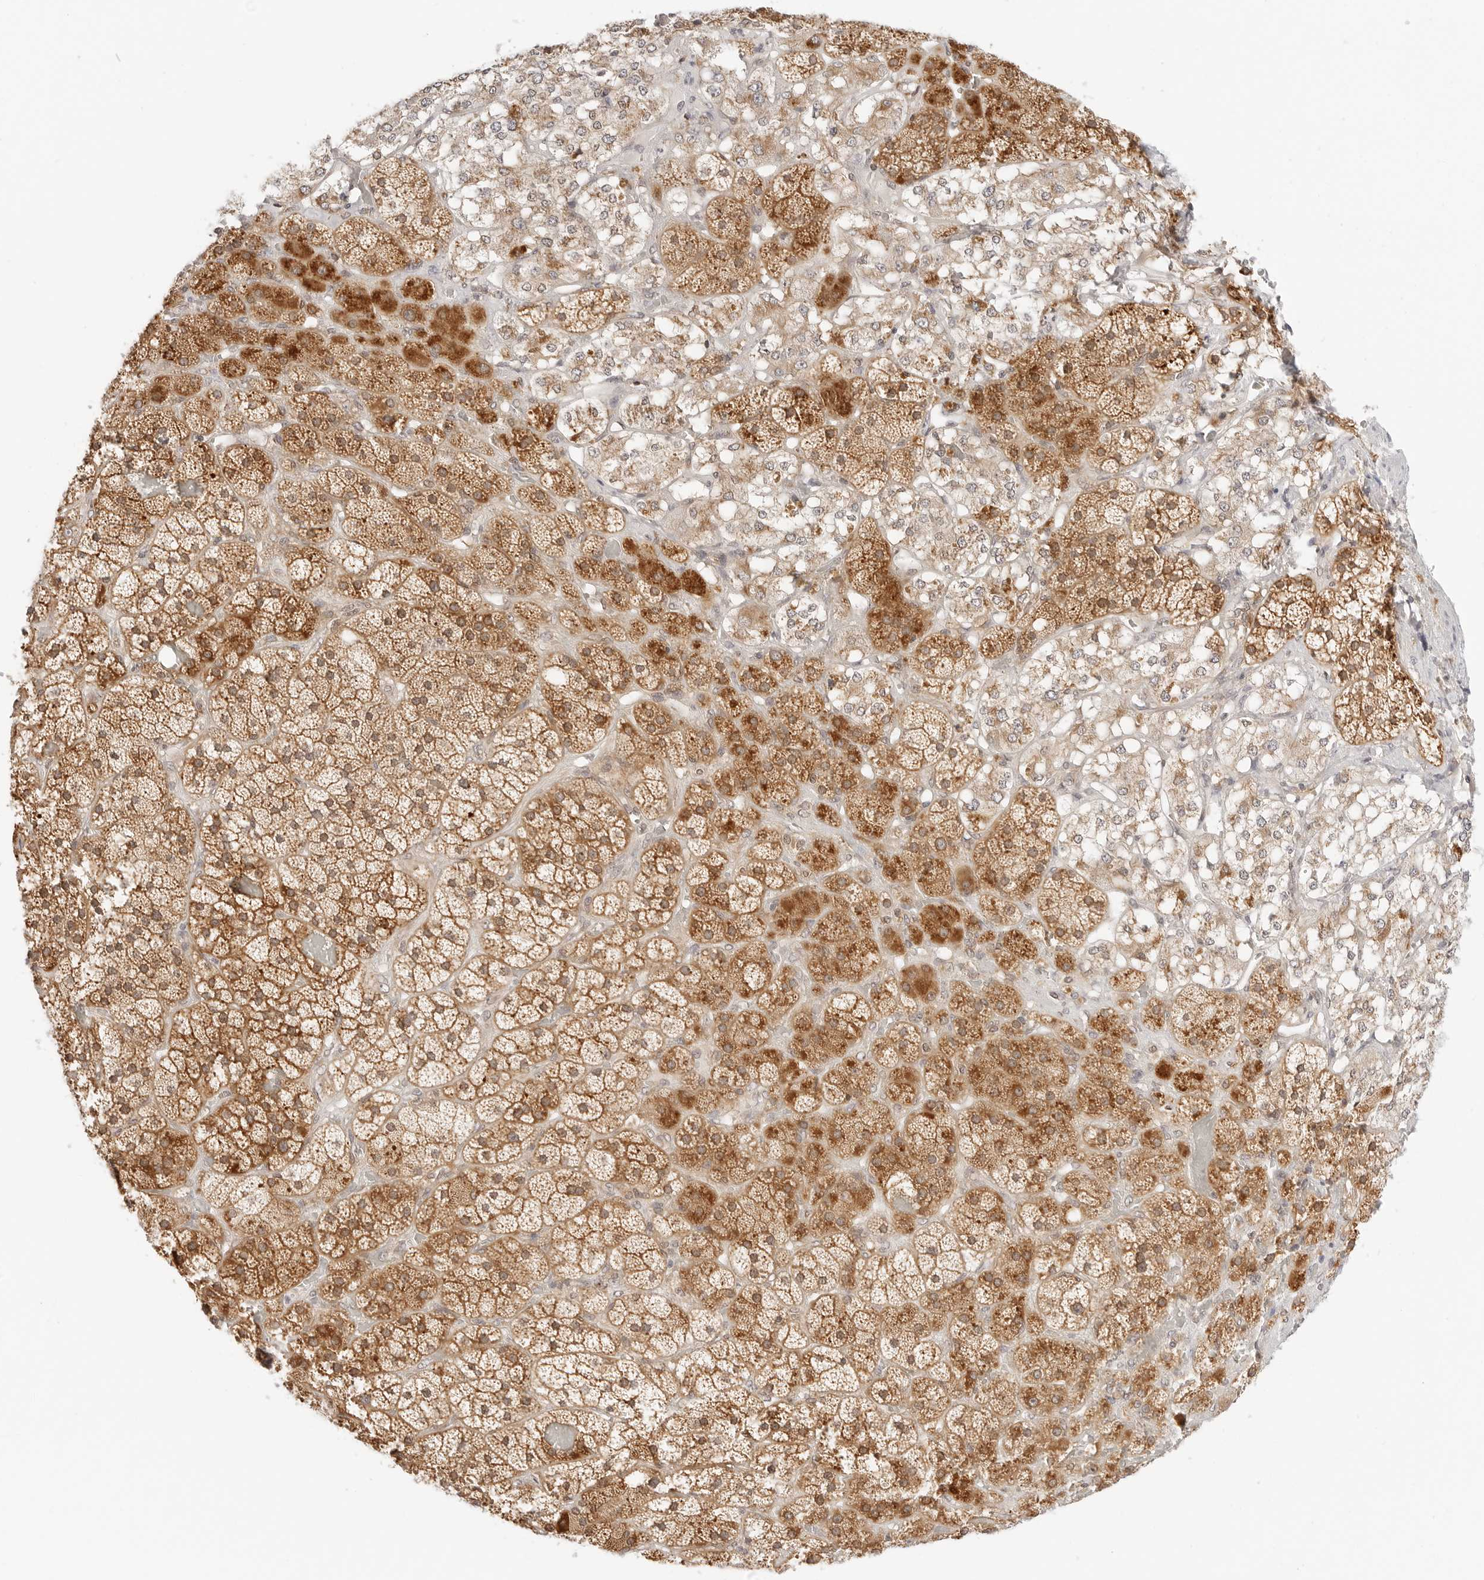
{"staining": {"intensity": "moderate", "quantity": ">75%", "location": "cytoplasmic/membranous"}, "tissue": "adrenal gland", "cell_type": "Glandular cells", "image_type": "normal", "snomed": [{"axis": "morphology", "description": "Normal tissue, NOS"}, {"axis": "topography", "description": "Adrenal gland"}], "caption": "Normal adrenal gland was stained to show a protein in brown. There is medium levels of moderate cytoplasmic/membranous positivity in approximately >75% of glandular cells.", "gene": "ERO1B", "patient": {"sex": "male", "age": 57}}